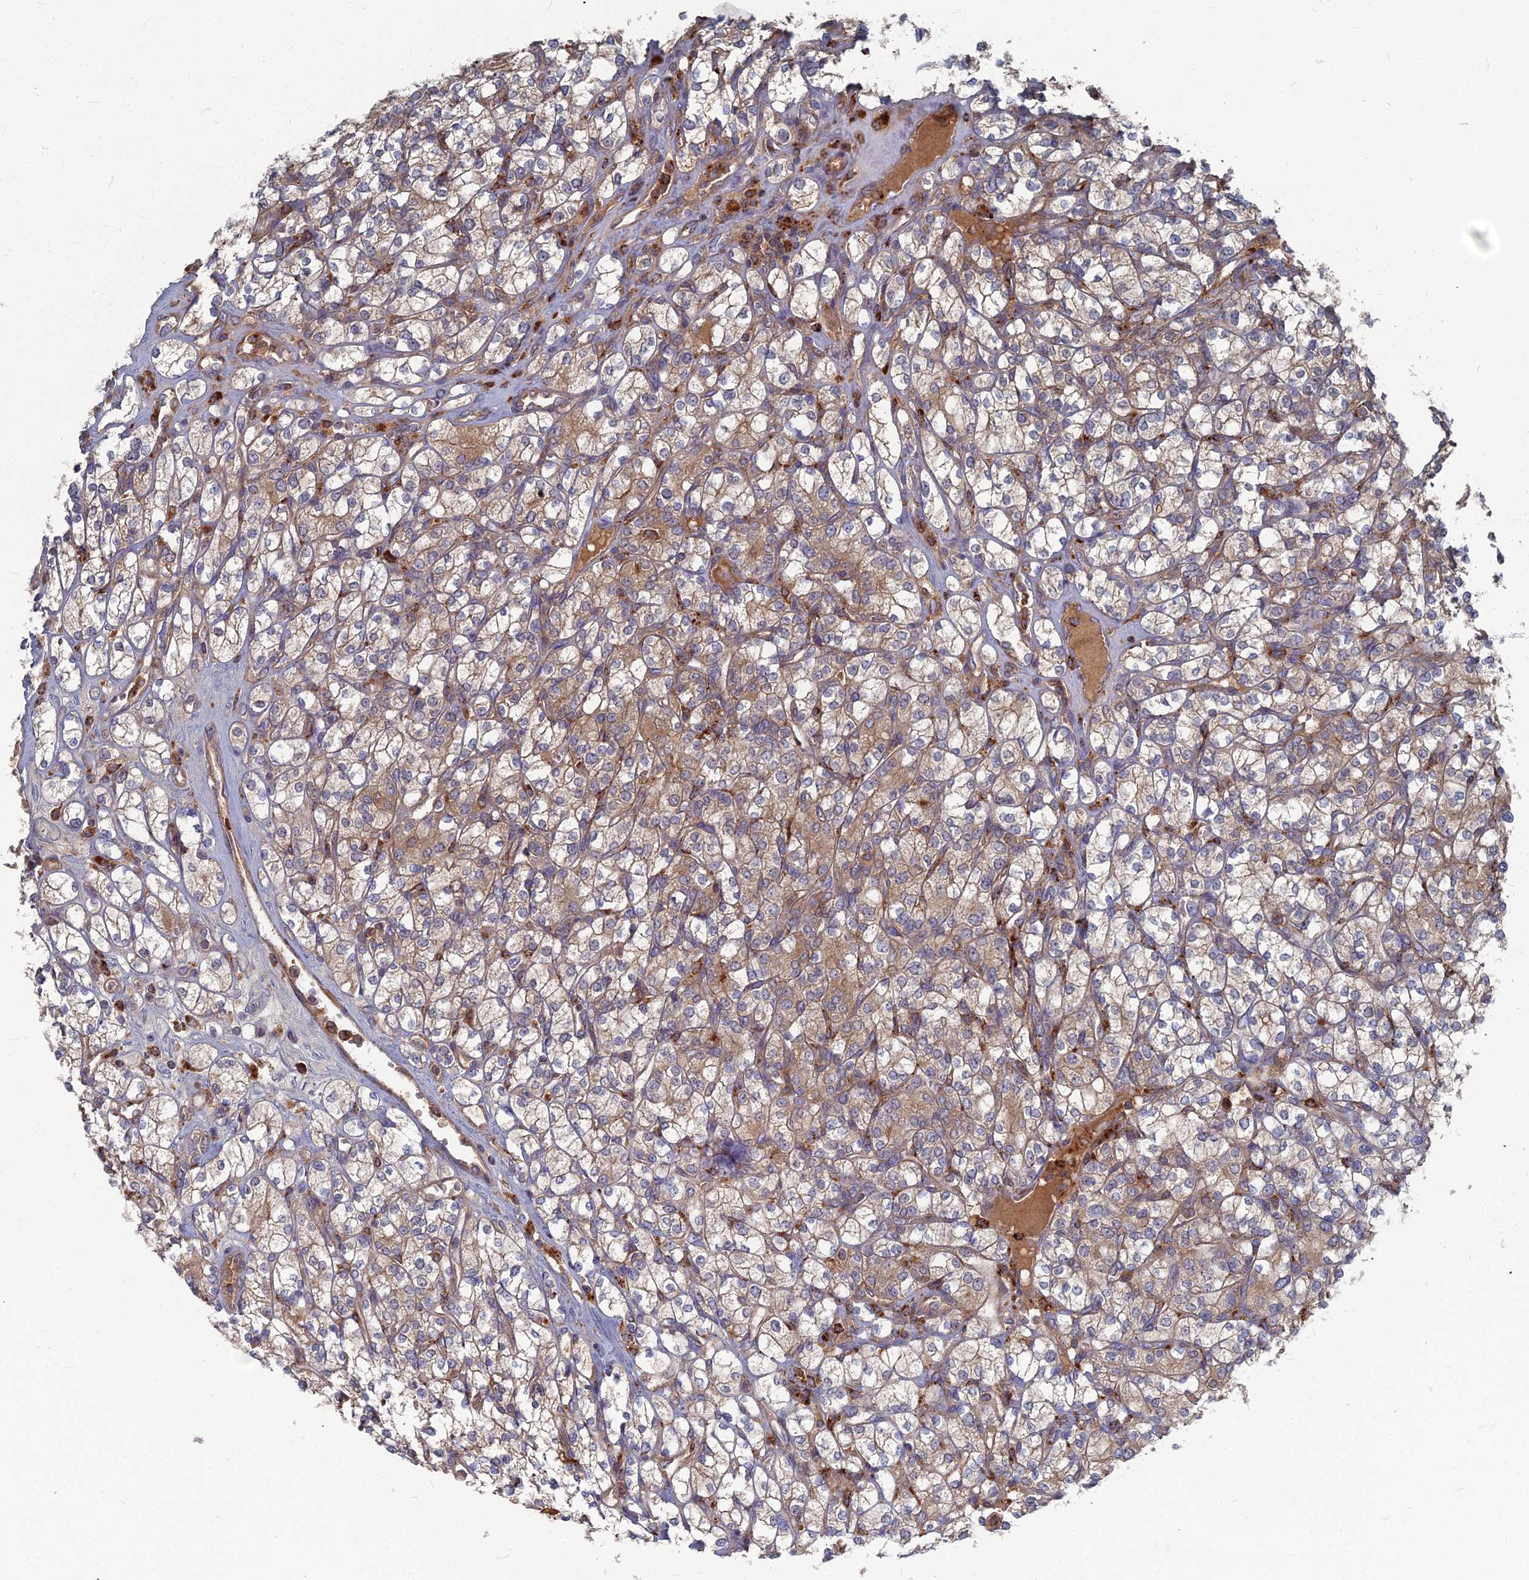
{"staining": {"intensity": "moderate", "quantity": "25%-75%", "location": "cytoplasmic/membranous"}, "tissue": "renal cancer", "cell_type": "Tumor cells", "image_type": "cancer", "snomed": [{"axis": "morphology", "description": "Adenocarcinoma, NOS"}, {"axis": "topography", "description": "Kidney"}], "caption": "This photomicrograph displays immunohistochemistry (IHC) staining of adenocarcinoma (renal), with medium moderate cytoplasmic/membranous staining in about 25%-75% of tumor cells.", "gene": "PPCDC", "patient": {"sex": "male", "age": 77}}